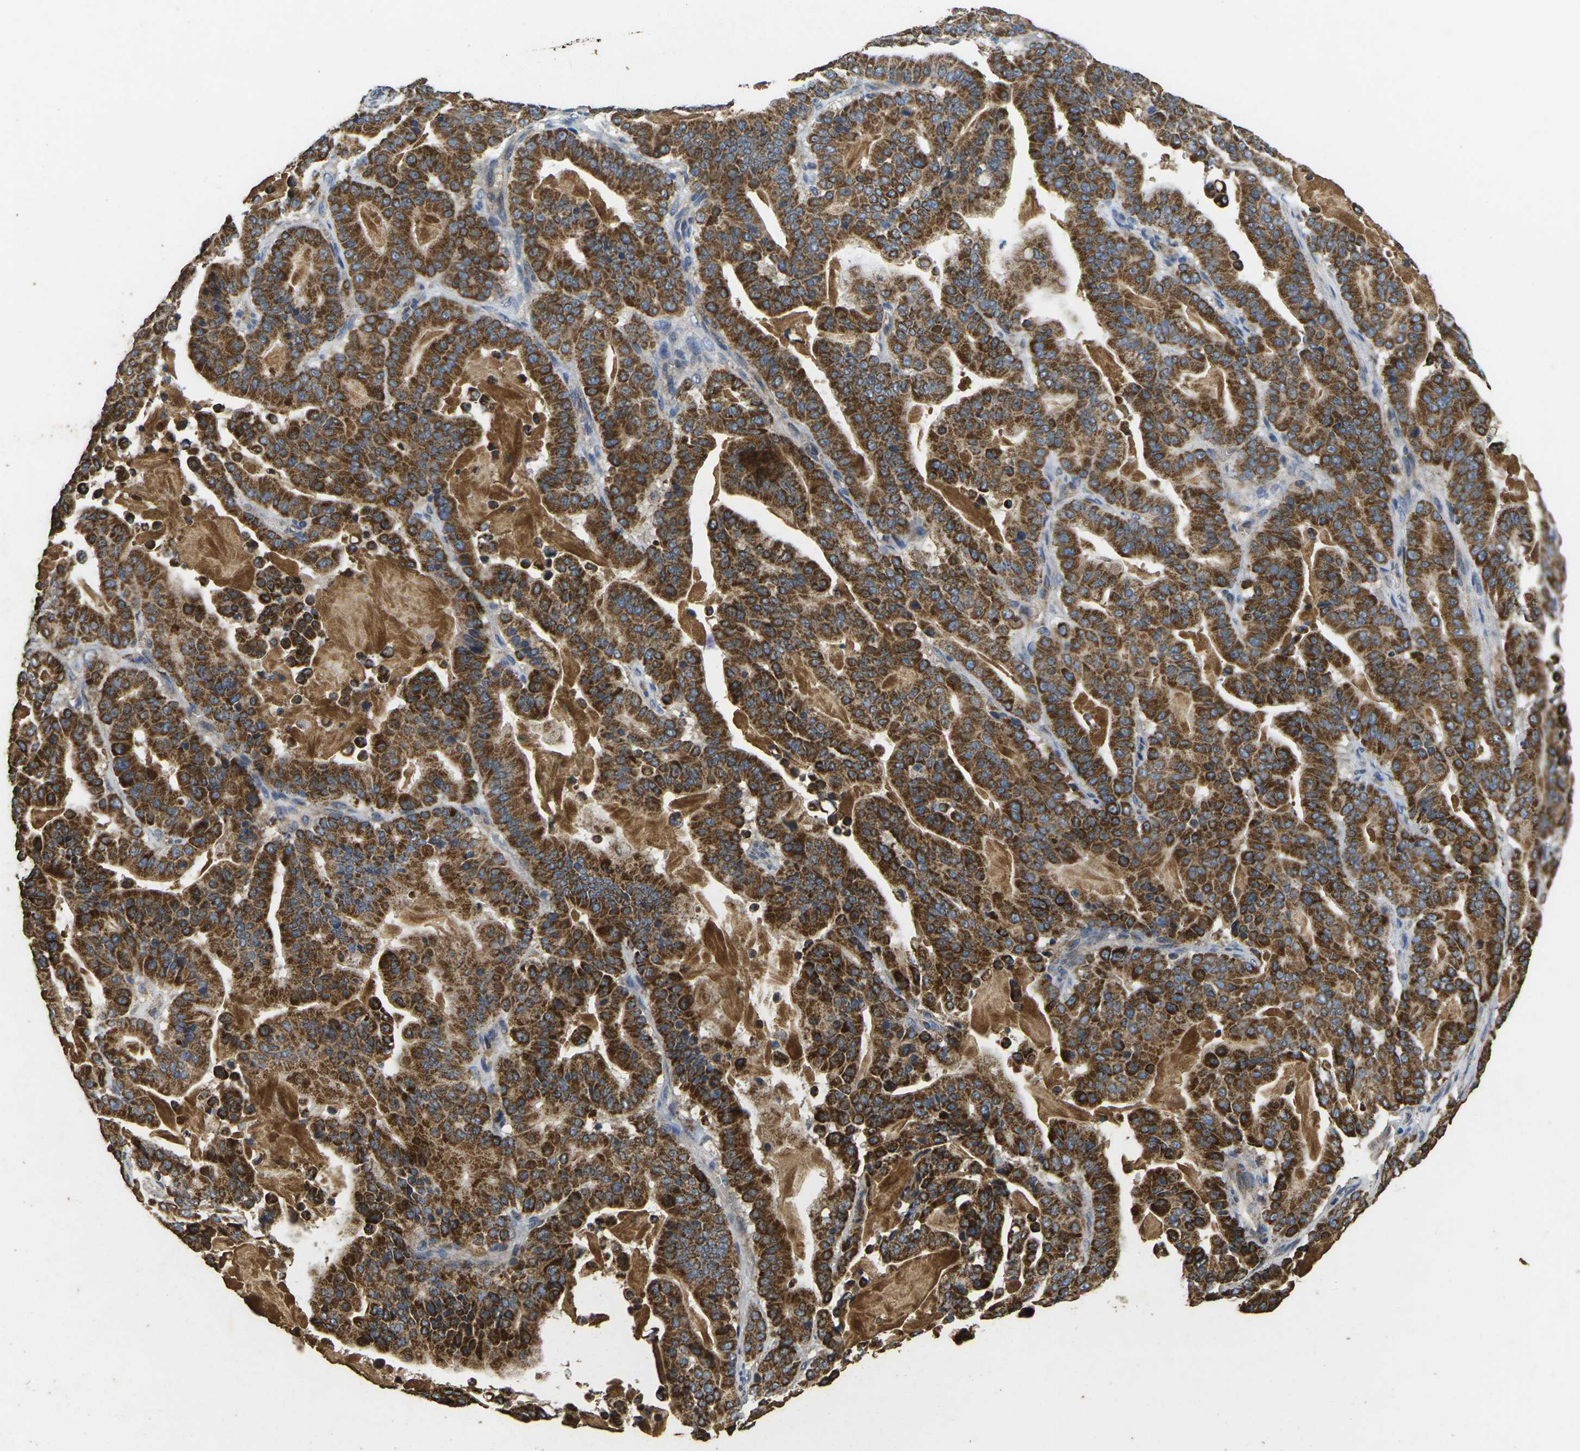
{"staining": {"intensity": "moderate", "quantity": ">75%", "location": "cytoplasmic/membranous"}, "tissue": "pancreatic cancer", "cell_type": "Tumor cells", "image_type": "cancer", "snomed": [{"axis": "morphology", "description": "Adenocarcinoma, NOS"}, {"axis": "topography", "description": "Pancreas"}], "caption": "IHC staining of pancreatic adenocarcinoma, which reveals medium levels of moderate cytoplasmic/membranous positivity in approximately >75% of tumor cells indicating moderate cytoplasmic/membranous protein positivity. The staining was performed using DAB (brown) for protein detection and nuclei were counterstained in hematoxylin (blue).", "gene": "MAPK11", "patient": {"sex": "male", "age": 63}}